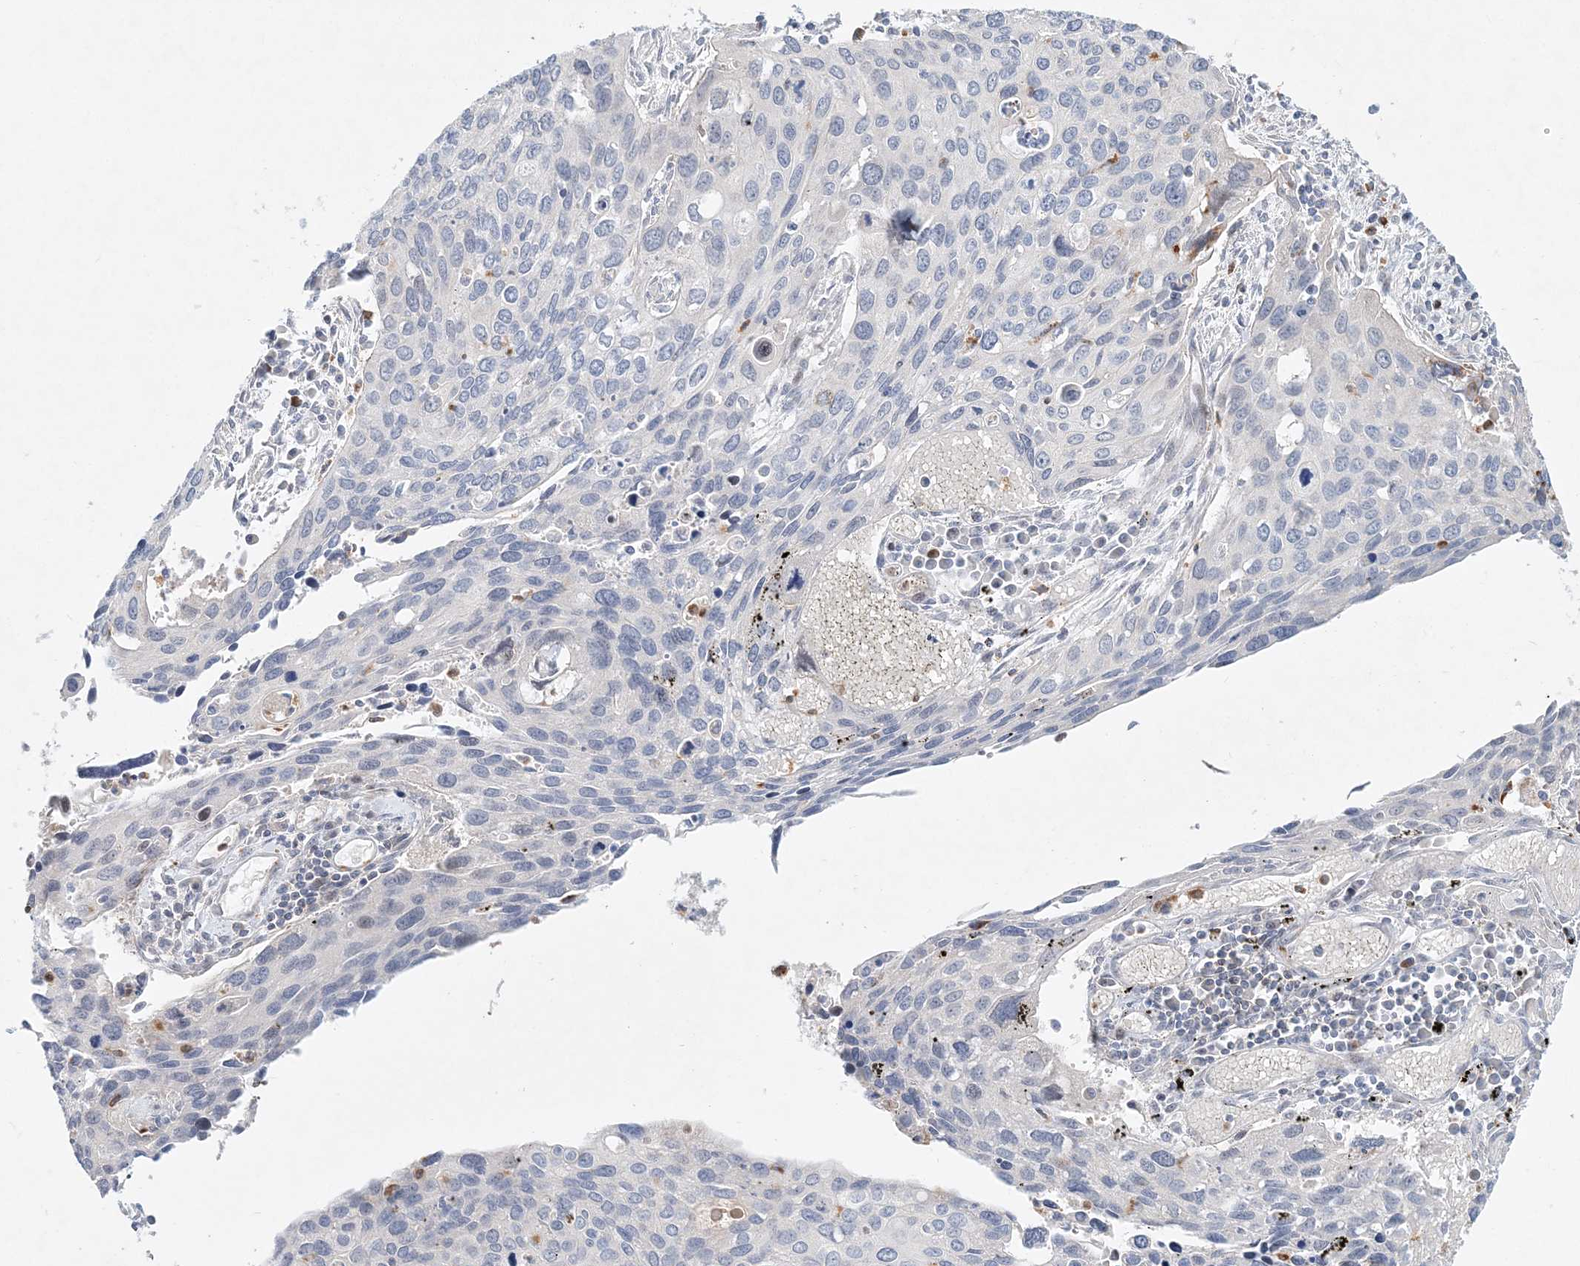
{"staining": {"intensity": "negative", "quantity": "none", "location": "none"}, "tissue": "cervical cancer", "cell_type": "Tumor cells", "image_type": "cancer", "snomed": [{"axis": "morphology", "description": "Squamous cell carcinoma, NOS"}, {"axis": "topography", "description": "Cervix"}], "caption": "The image reveals no staining of tumor cells in cervical squamous cell carcinoma.", "gene": "DNAH5", "patient": {"sex": "female", "age": 55}}